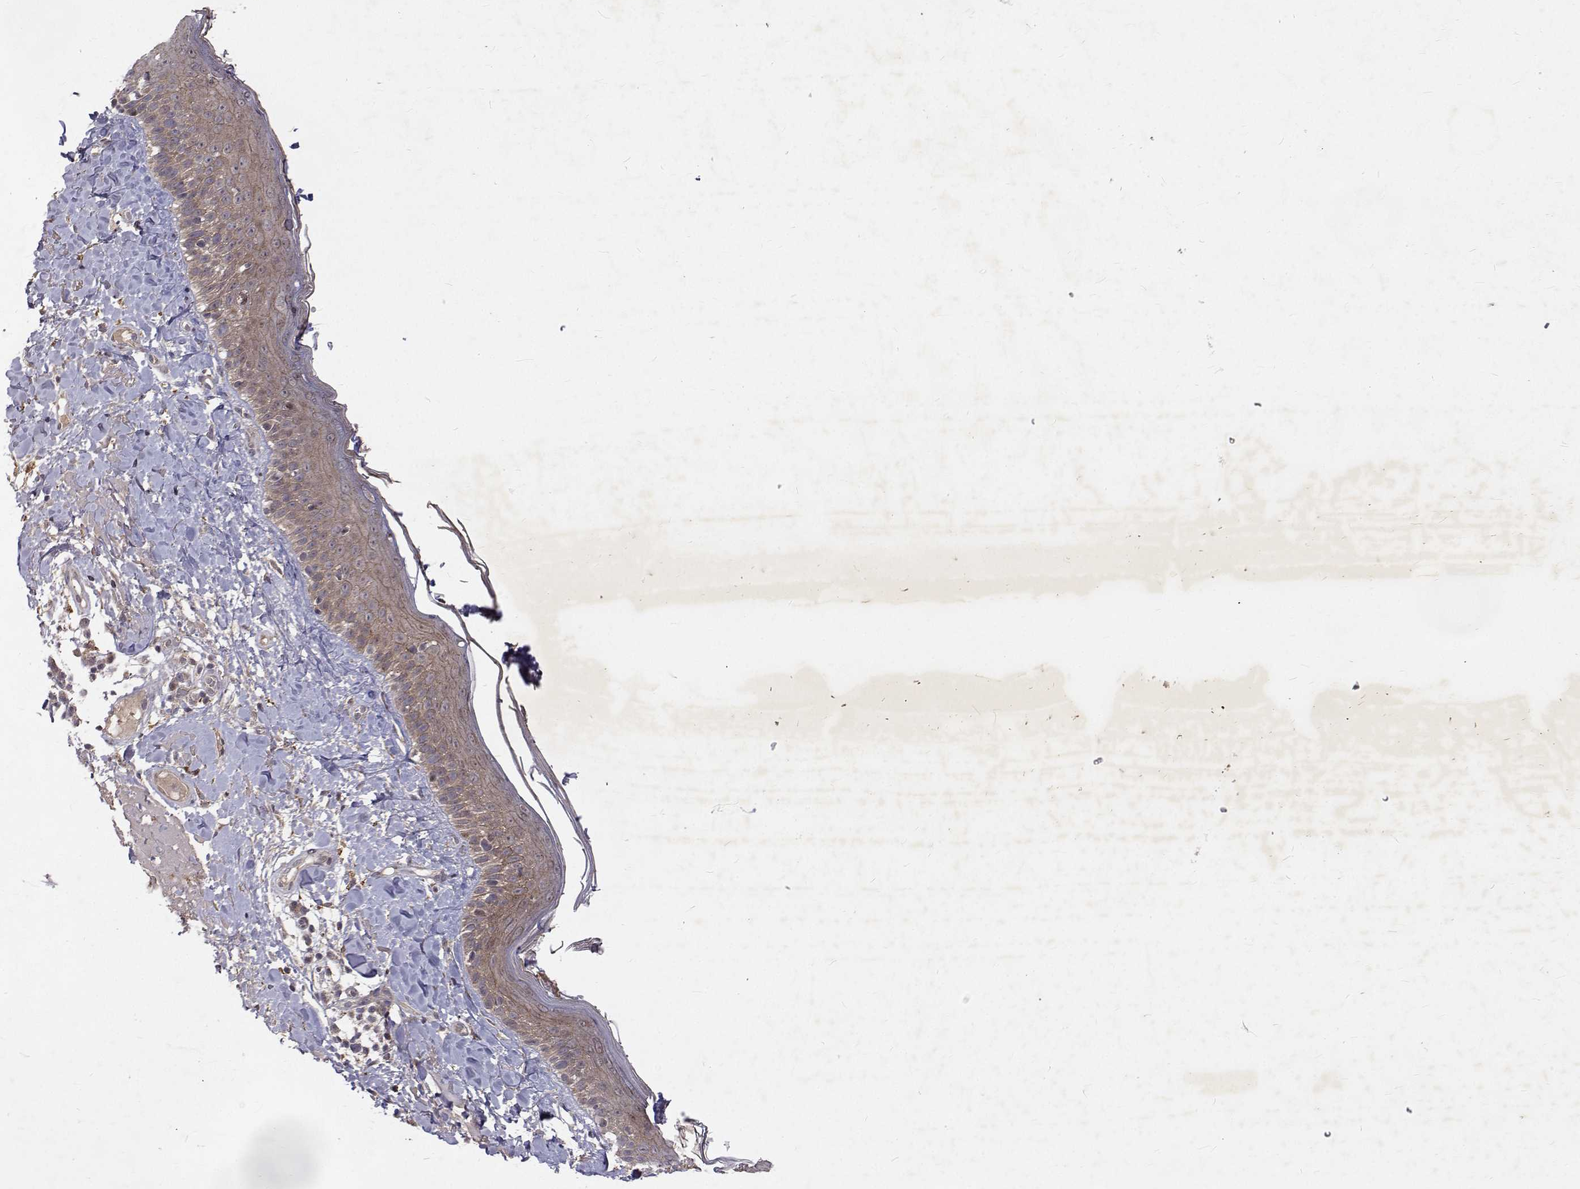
{"staining": {"intensity": "weak", "quantity": "<25%", "location": "cytoplasmic/membranous"}, "tissue": "skin", "cell_type": "Fibroblasts", "image_type": "normal", "snomed": [{"axis": "morphology", "description": "Normal tissue, NOS"}, {"axis": "topography", "description": "Skin"}], "caption": "A micrograph of skin stained for a protein demonstrates no brown staining in fibroblasts. (DAB (3,3'-diaminobenzidine) immunohistochemistry, high magnification).", "gene": "ALKBH8", "patient": {"sex": "male", "age": 73}}